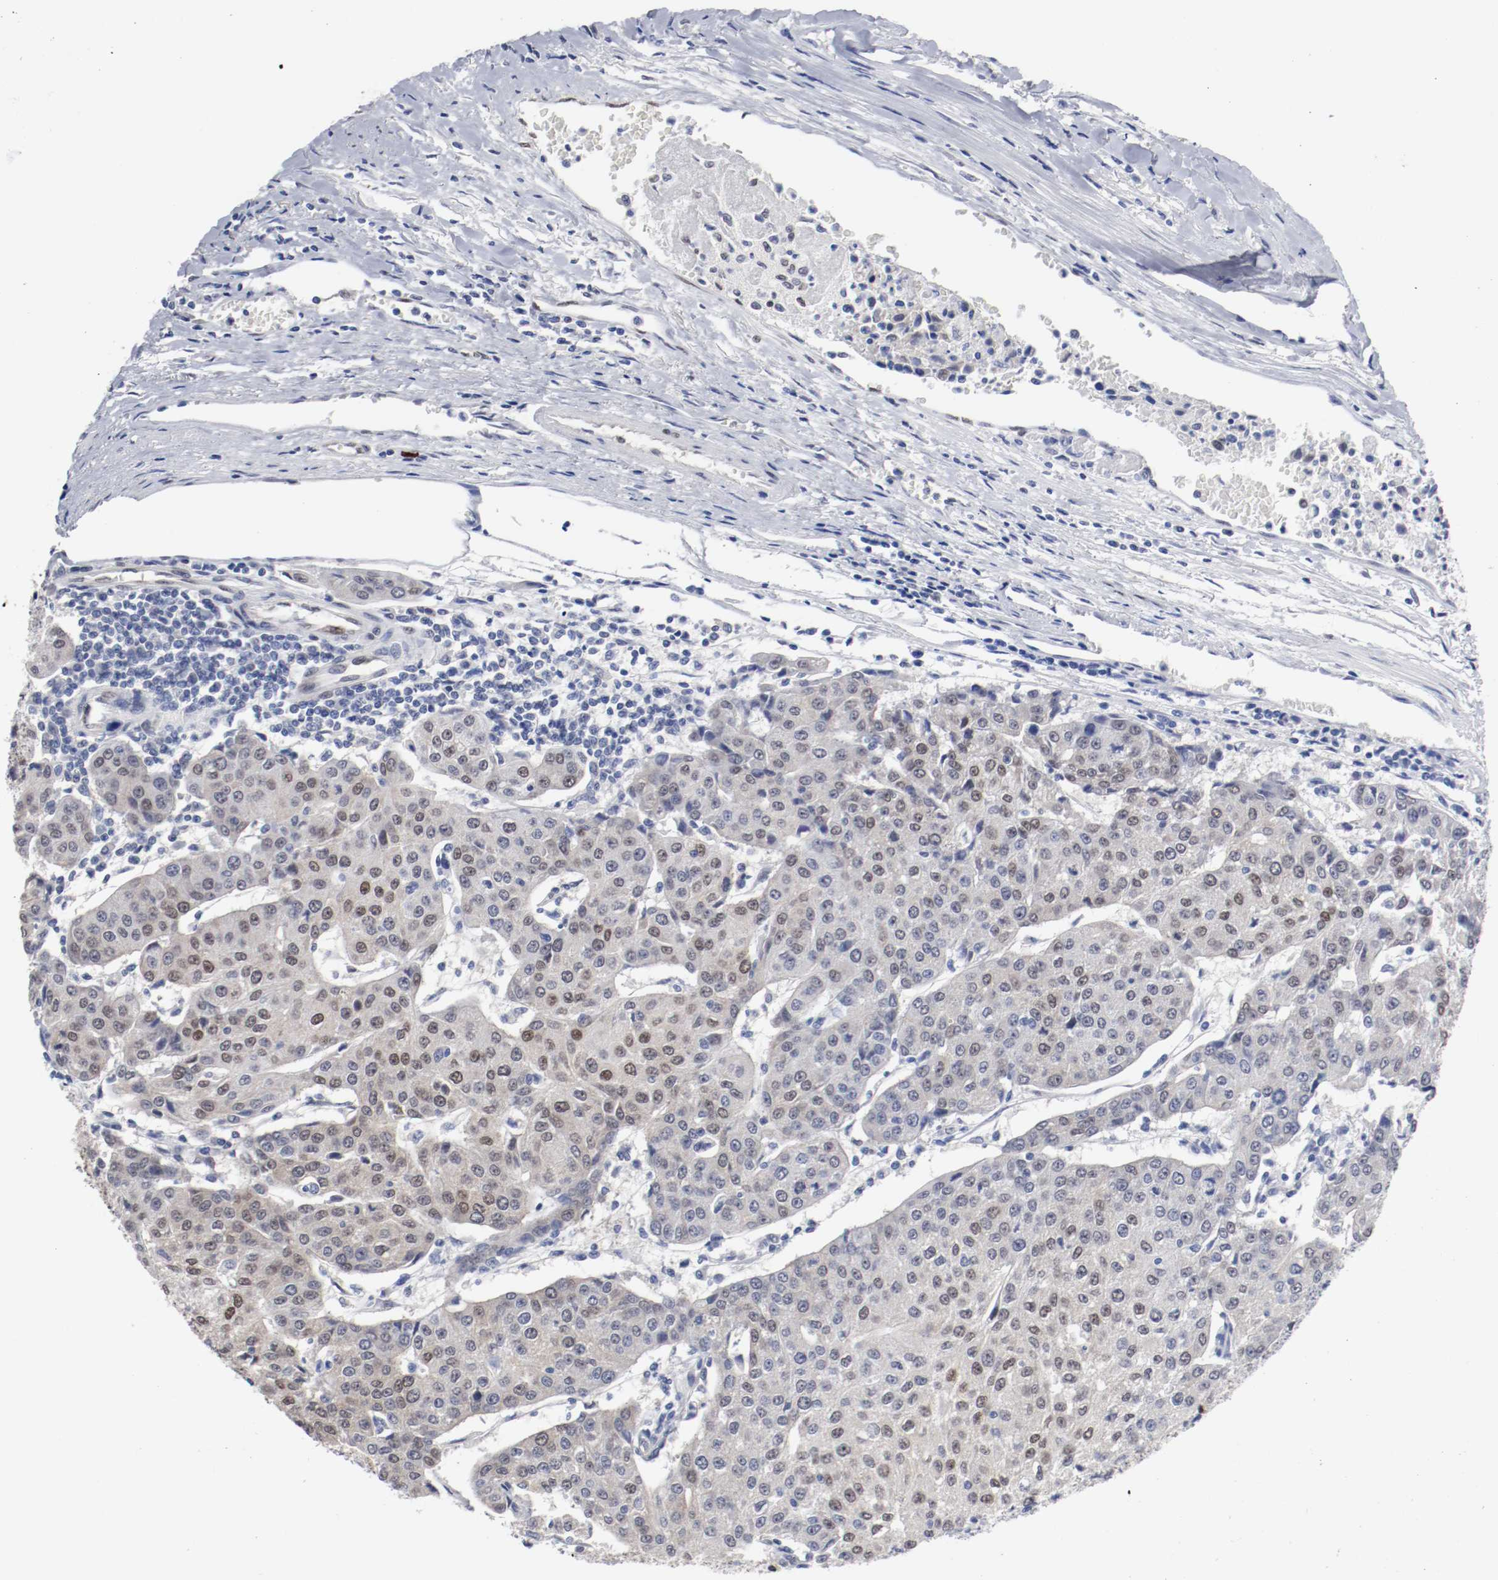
{"staining": {"intensity": "moderate", "quantity": "25%-75%", "location": "nuclear"}, "tissue": "urothelial cancer", "cell_type": "Tumor cells", "image_type": "cancer", "snomed": [{"axis": "morphology", "description": "Urothelial carcinoma, High grade"}, {"axis": "topography", "description": "Urinary bladder"}], "caption": "Protein analysis of high-grade urothelial carcinoma tissue displays moderate nuclear staining in approximately 25%-75% of tumor cells.", "gene": "FOSL2", "patient": {"sex": "female", "age": 85}}